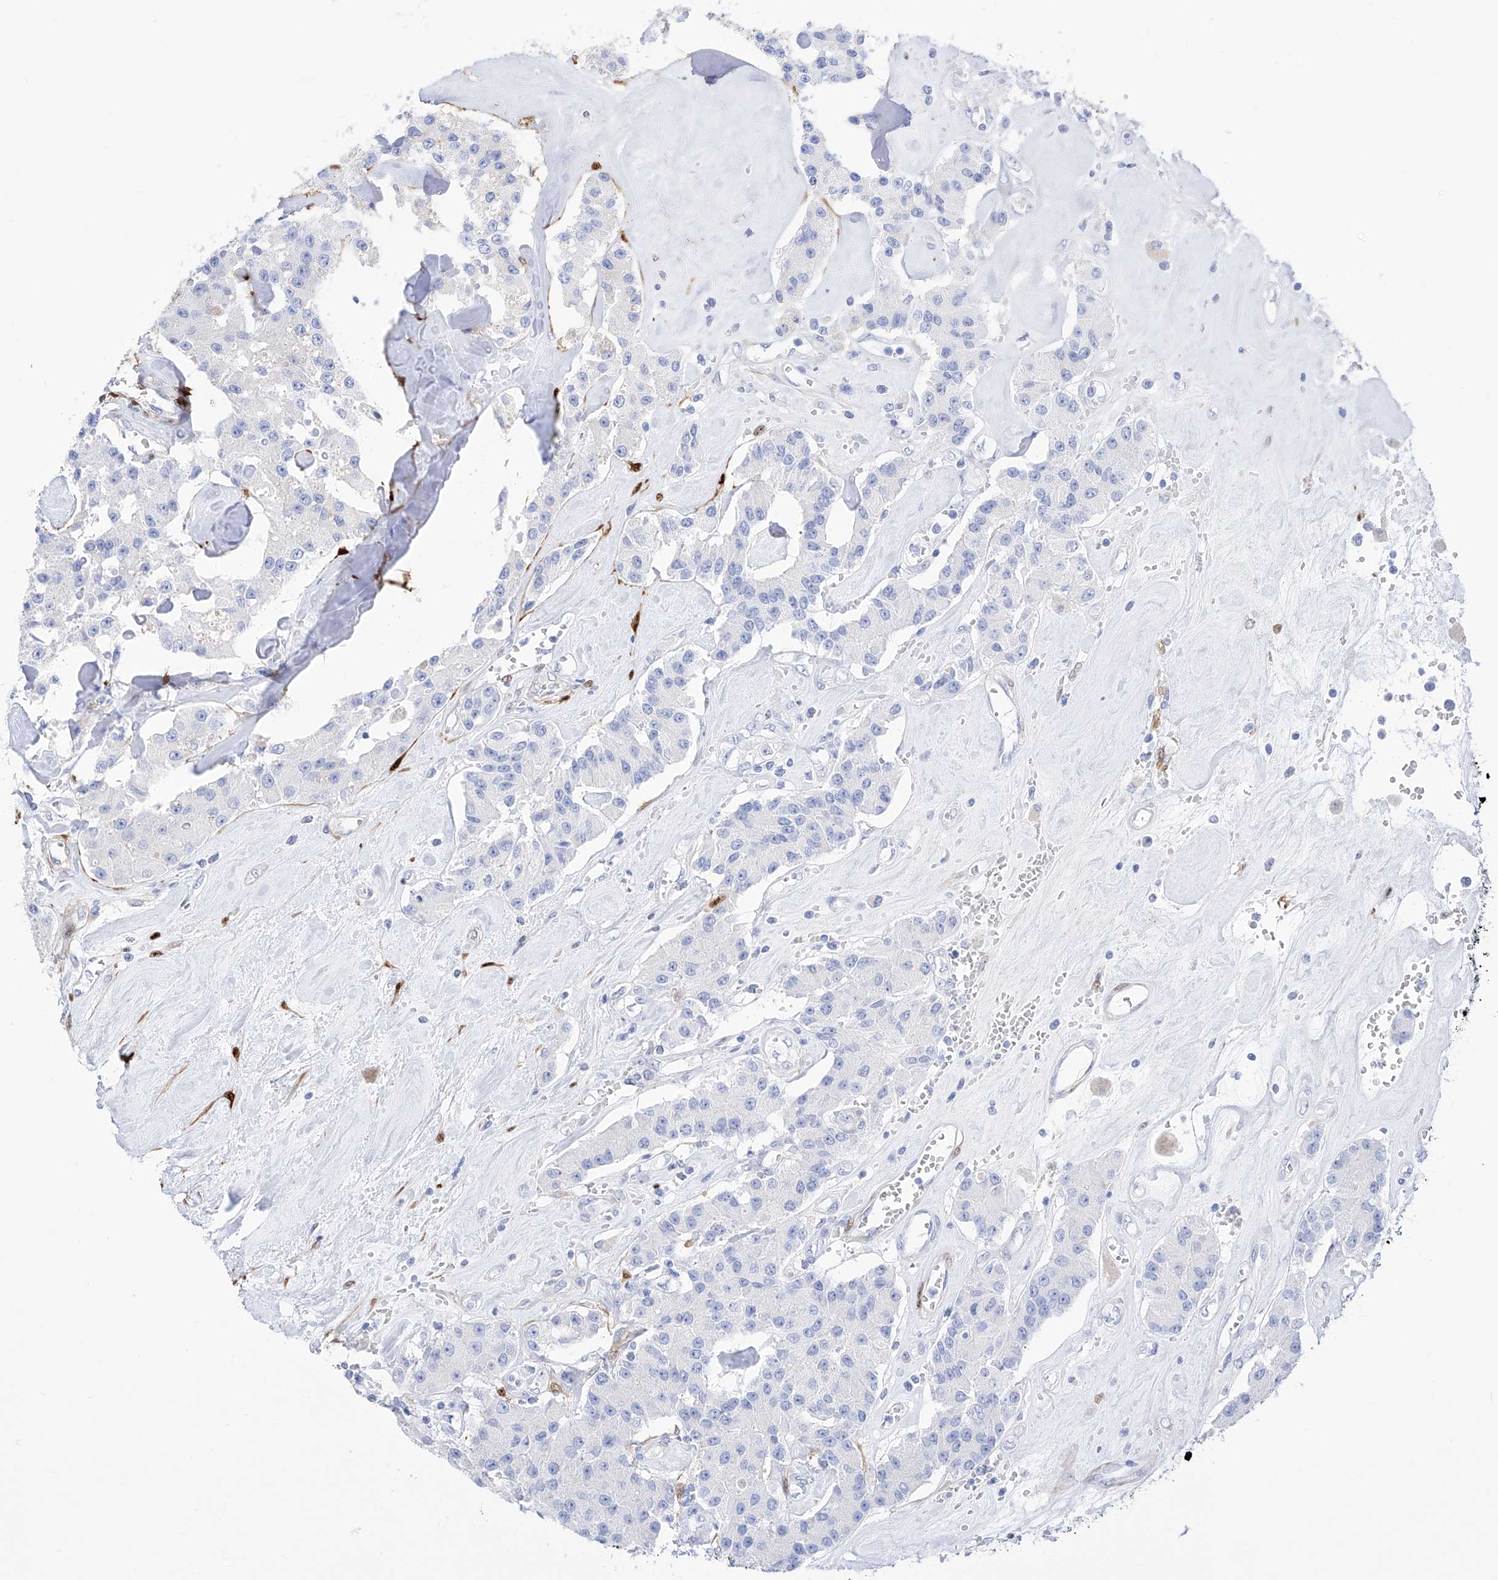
{"staining": {"intensity": "negative", "quantity": "none", "location": "none"}, "tissue": "carcinoid", "cell_type": "Tumor cells", "image_type": "cancer", "snomed": [{"axis": "morphology", "description": "Carcinoid, malignant, NOS"}, {"axis": "topography", "description": "Pancreas"}], "caption": "Immunohistochemistry (IHC) image of carcinoid stained for a protein (brown), which displays no positivity in tumor cells. (DAB IHC visualized using brightfield microscopy, high magnification).", "gene": "TRPC7", "patient": {"sex": "male", "age": 41}}